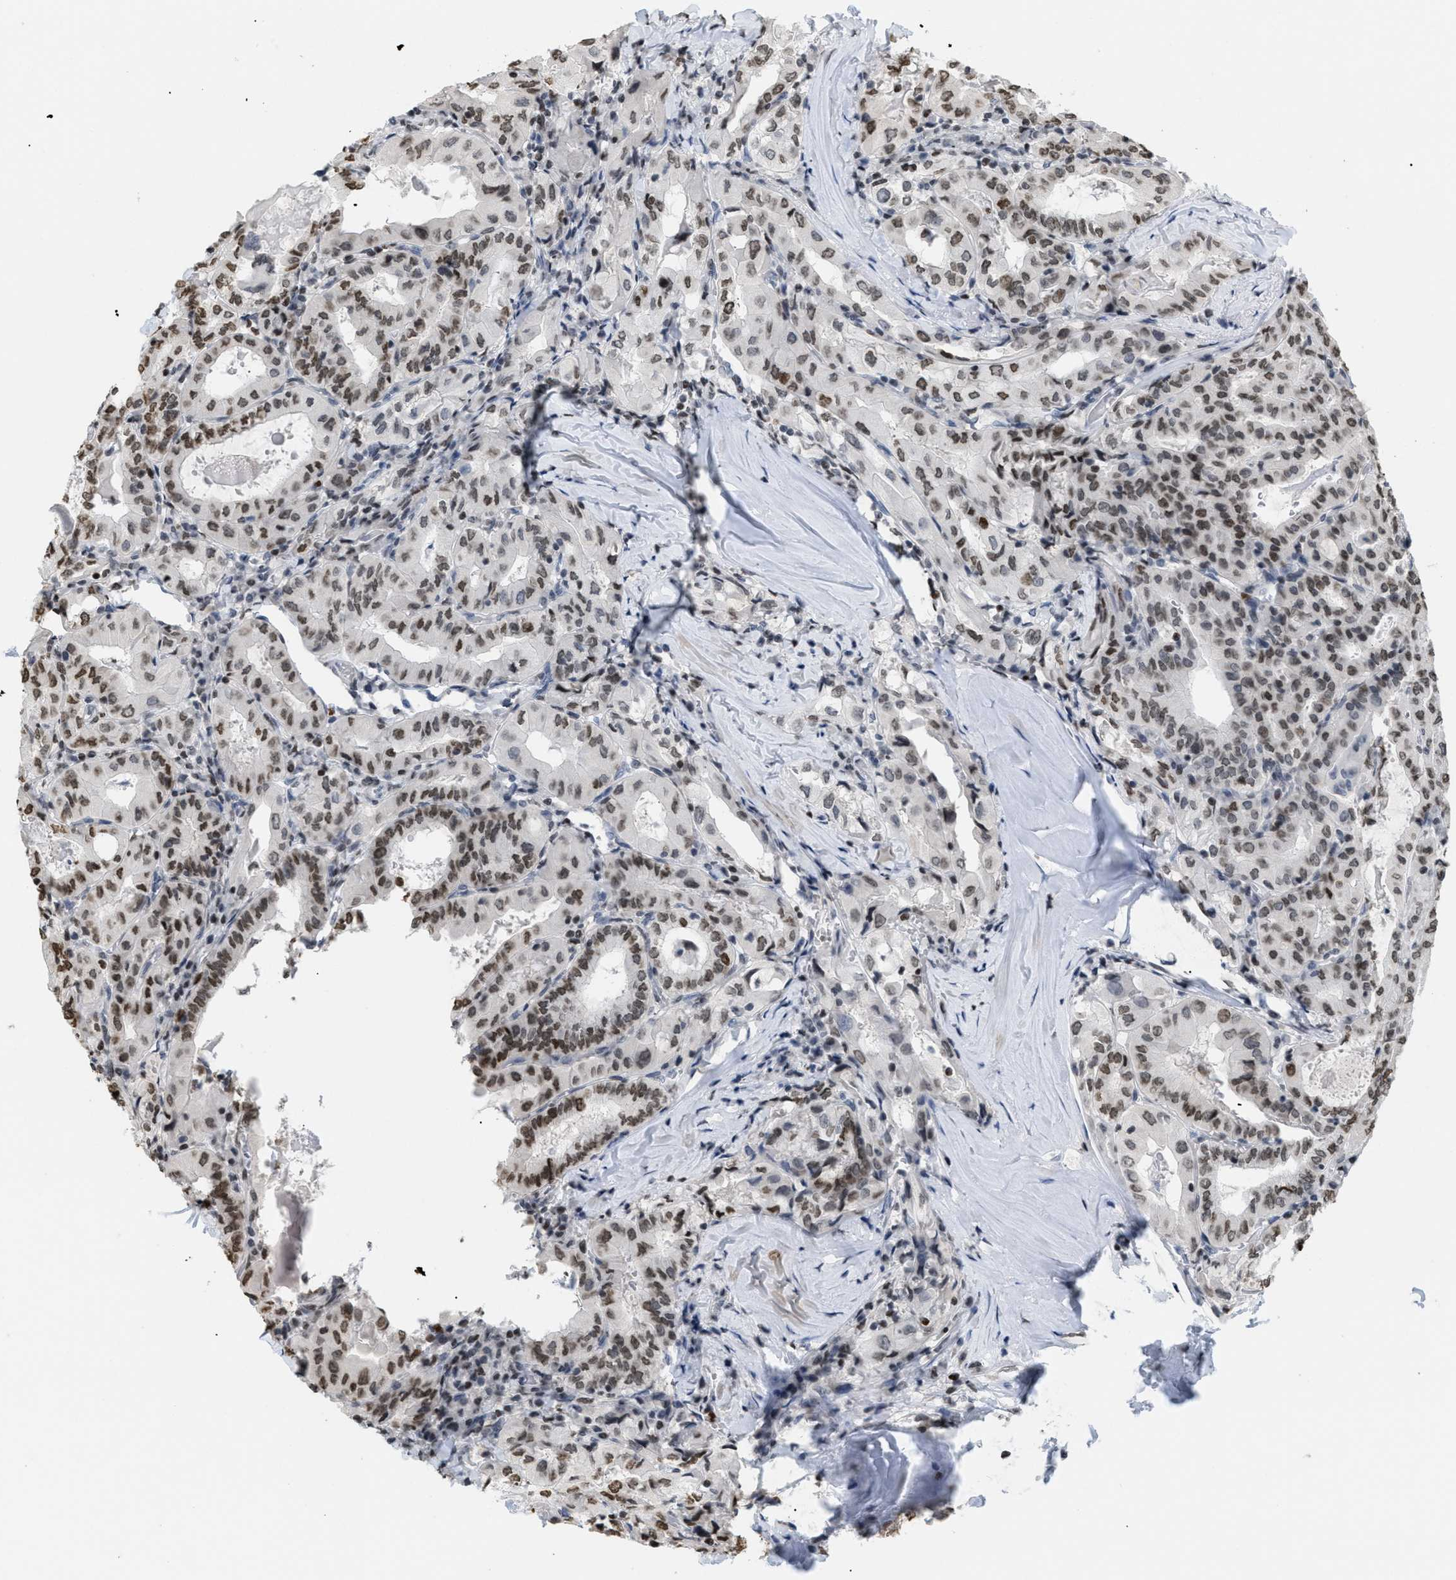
{"staining": {"intensity": "moderate", "quantity": ">75%", "location": "nuclear"}, "tissue": "thyroid cancer", "cell_type": "Tumor cells", "image_type": "cancer", "snomed": [{"axis": "morphology", "description": "Papillary adenocarcinoma, NOS"}, {"axis": "topography", "description": "Thyroid gland"}], "caption": "IHC of human thyroid cancer (papillary adenocarcinoma) exhibits medium levels of moderate nuclear expression in approximately >75% of tumor cells. The staining was performed using DAB (3,3'-diaminobenzidine), with brown indicating positive protein expression. Nuclei are stained blue with hematoxylin.", "gene": "HMGN2", "patient": {"sex": "female", "age": 42}}